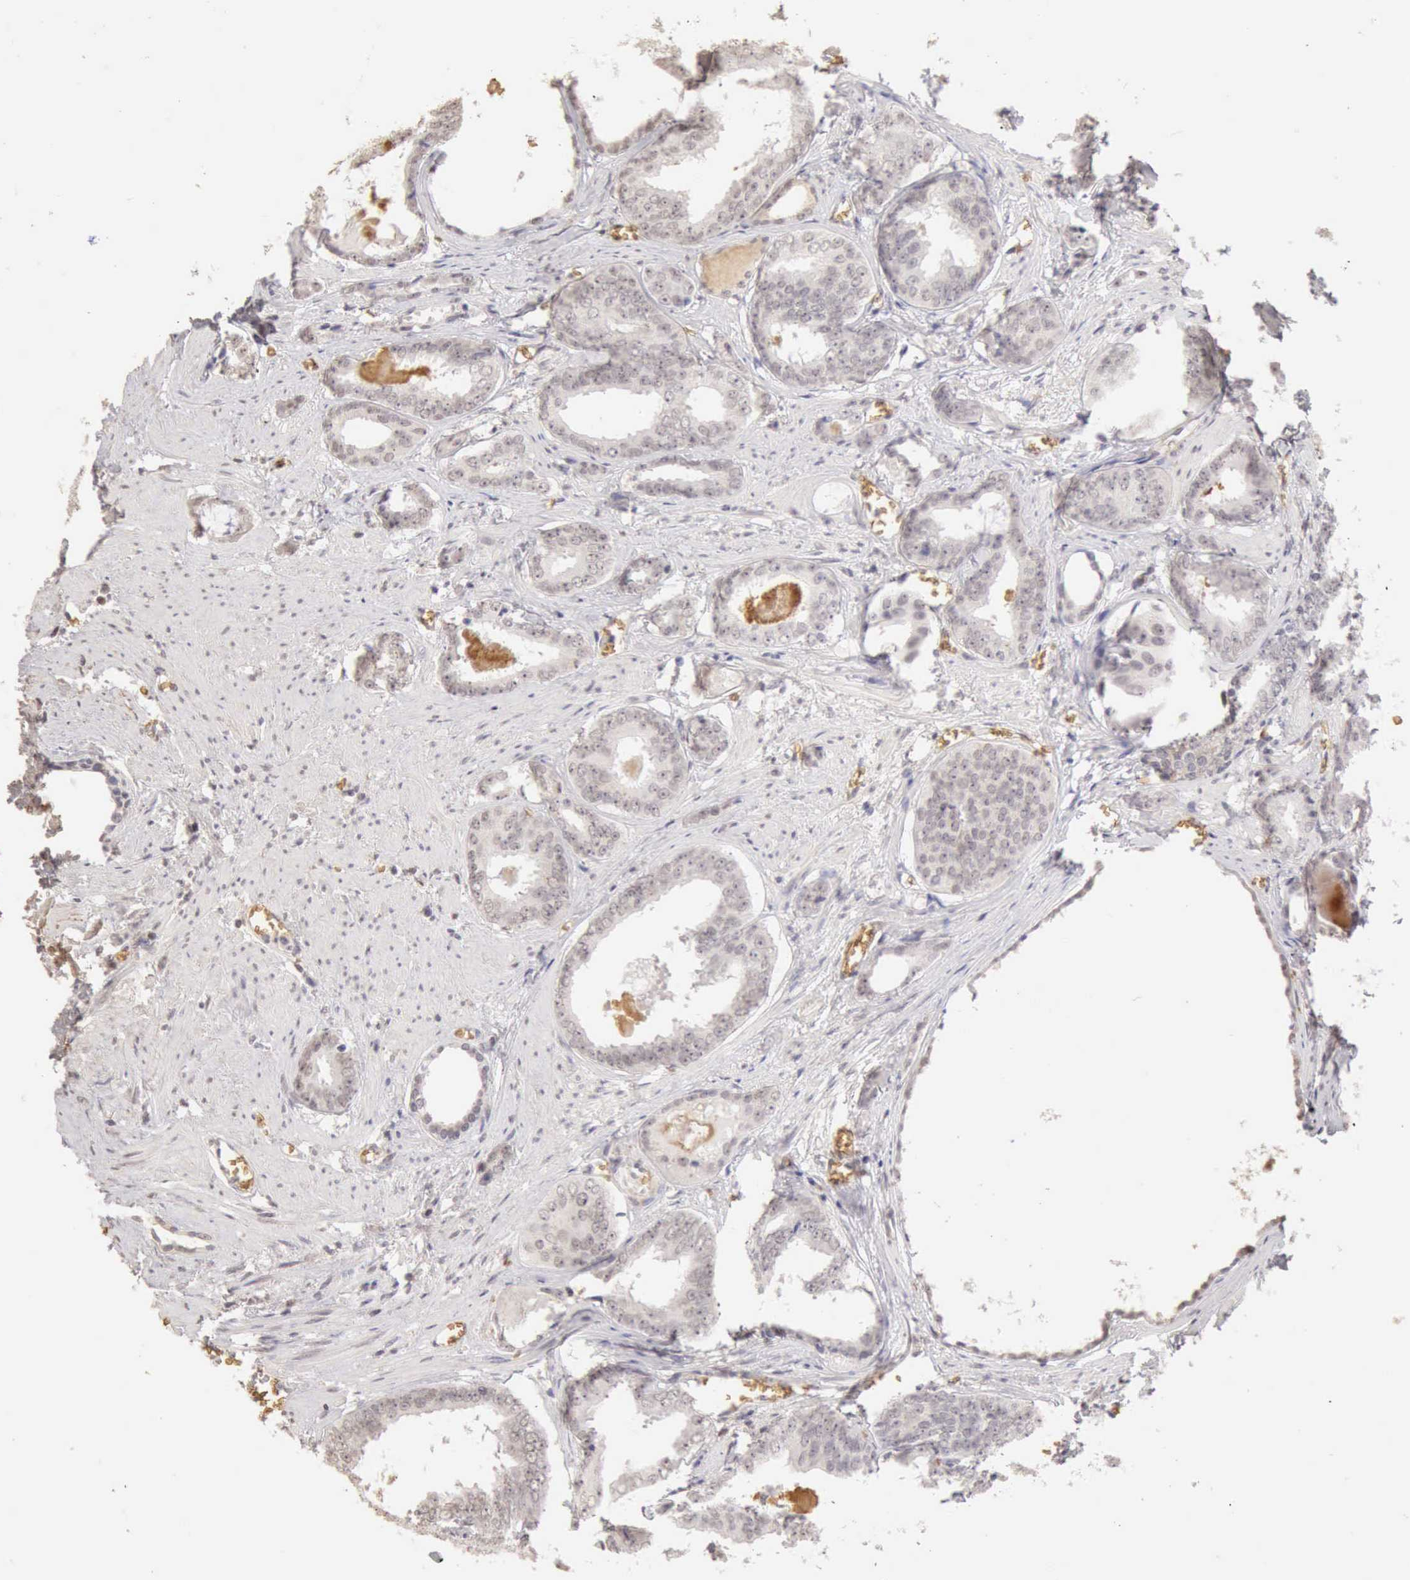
{"staining": {"intensity": "negative", "quantity": "none", "location": "none"}, "tissue": "prostate cancer", "cell_type": "Tumor cells", "image_type": "cancer", "snomed": [{"axis": "morphology", "description": "Adenocarcinoma, Medium grade"}, {"axis": "topography", "description": "Prostate"}], "caption": "High power microscopy micrograph of an IHC photomicrograph of prostate adenocarcinoma (medium-grade), revealing no significant positivity in tumor cells. The staining is performed using DAB (3,3'-diaminobenzidine) brown chromogen with nuclei counter-stained in using hematoxylin.", "gene": "CFI", "patient": {"sex": "male", "age": 79}}